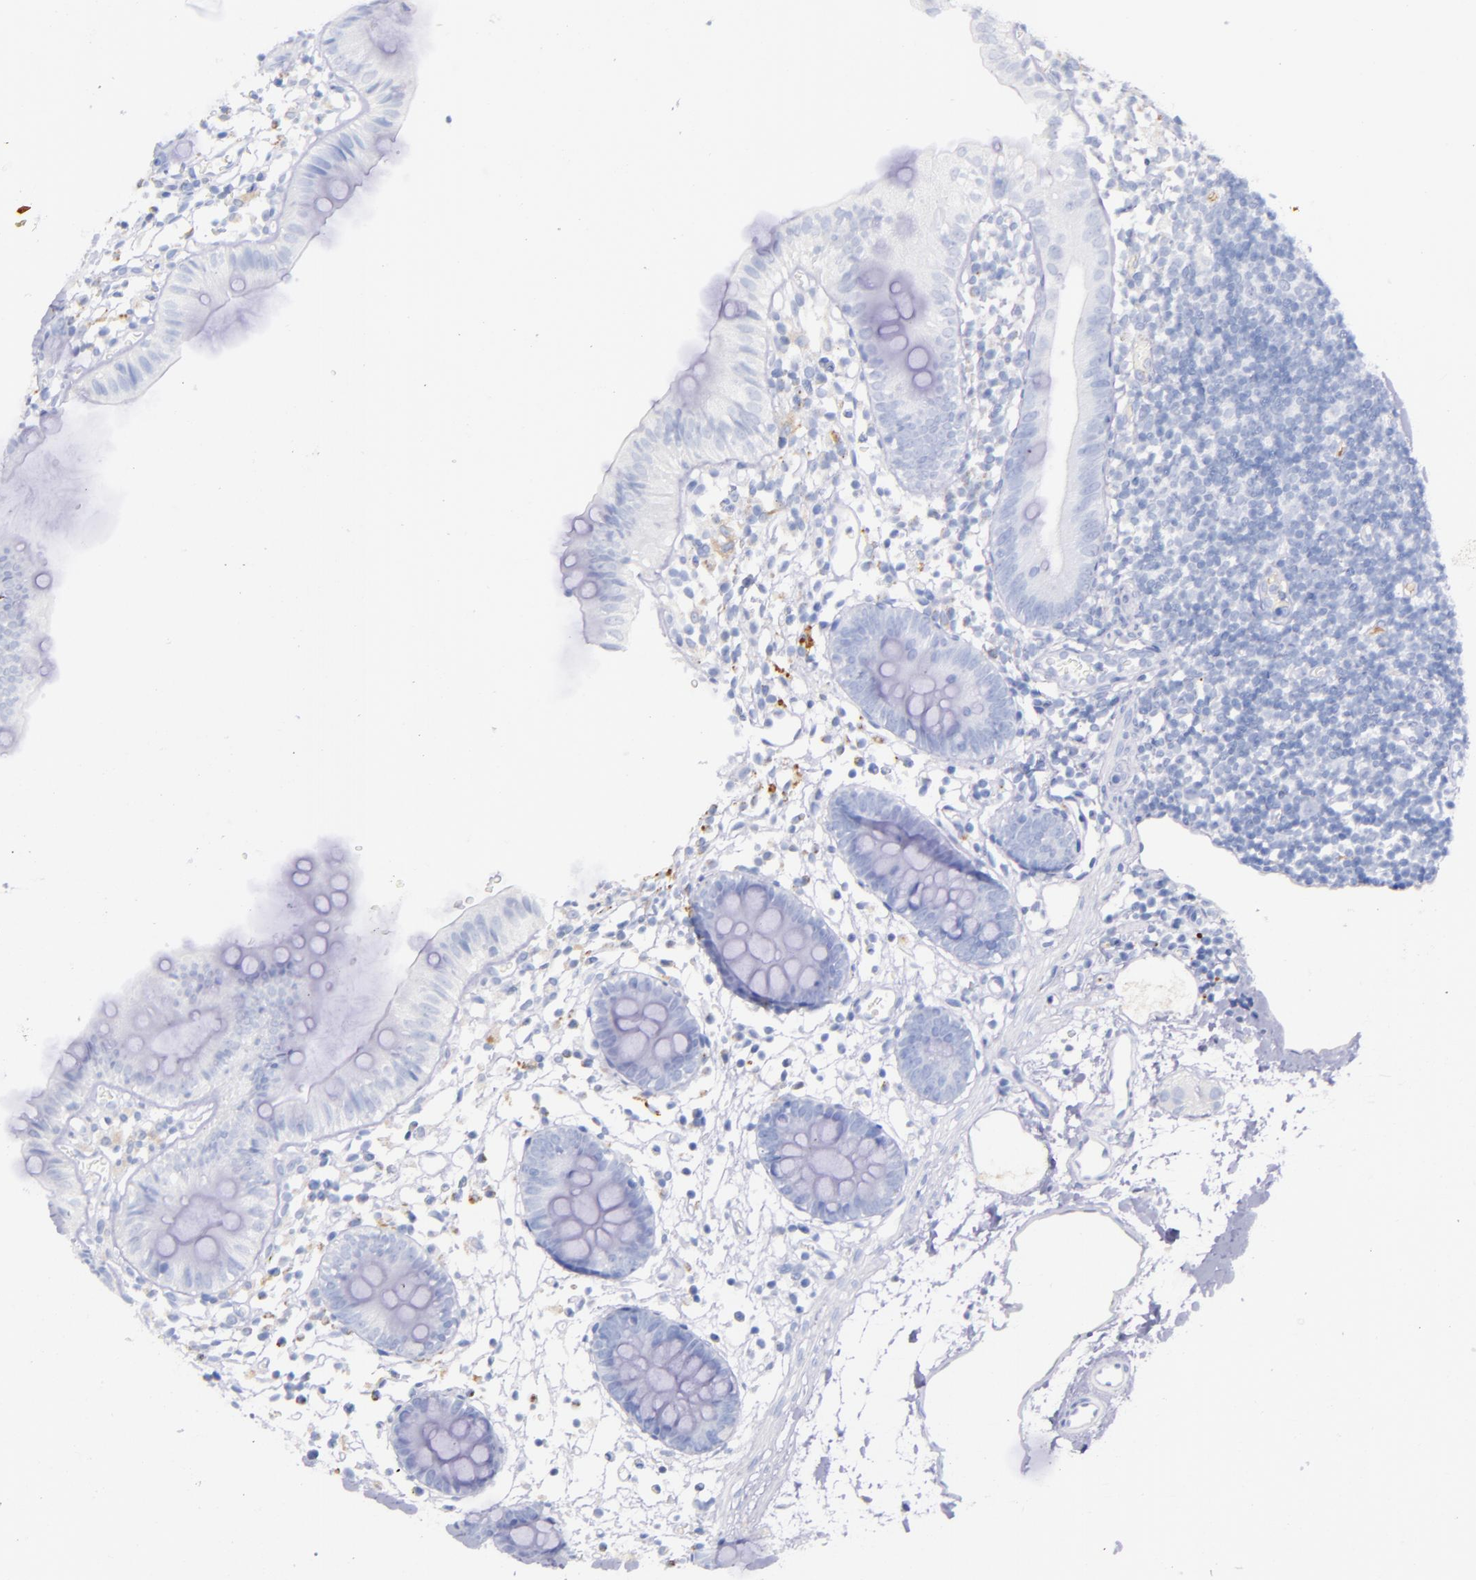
{"staining": {"intensity": "negative", "quantity": "none", "location": "none"}, "tissue": "colon", "cell_type": "Endothelial cells", "image_type": "normal", "snomed": [{"axis": "morphology", "description": "Normal tissue, NOS"}, {"axis": "topography", "description": "Colon"}], "caption": "This photomicrograph is of normal colon stained with IHC to label a protein in brown with the nuclei are counter-stained blue. There is no staining in endothelial cells.", "gene": "KNG1", "patient": {"sex": "male", "age": 14}}